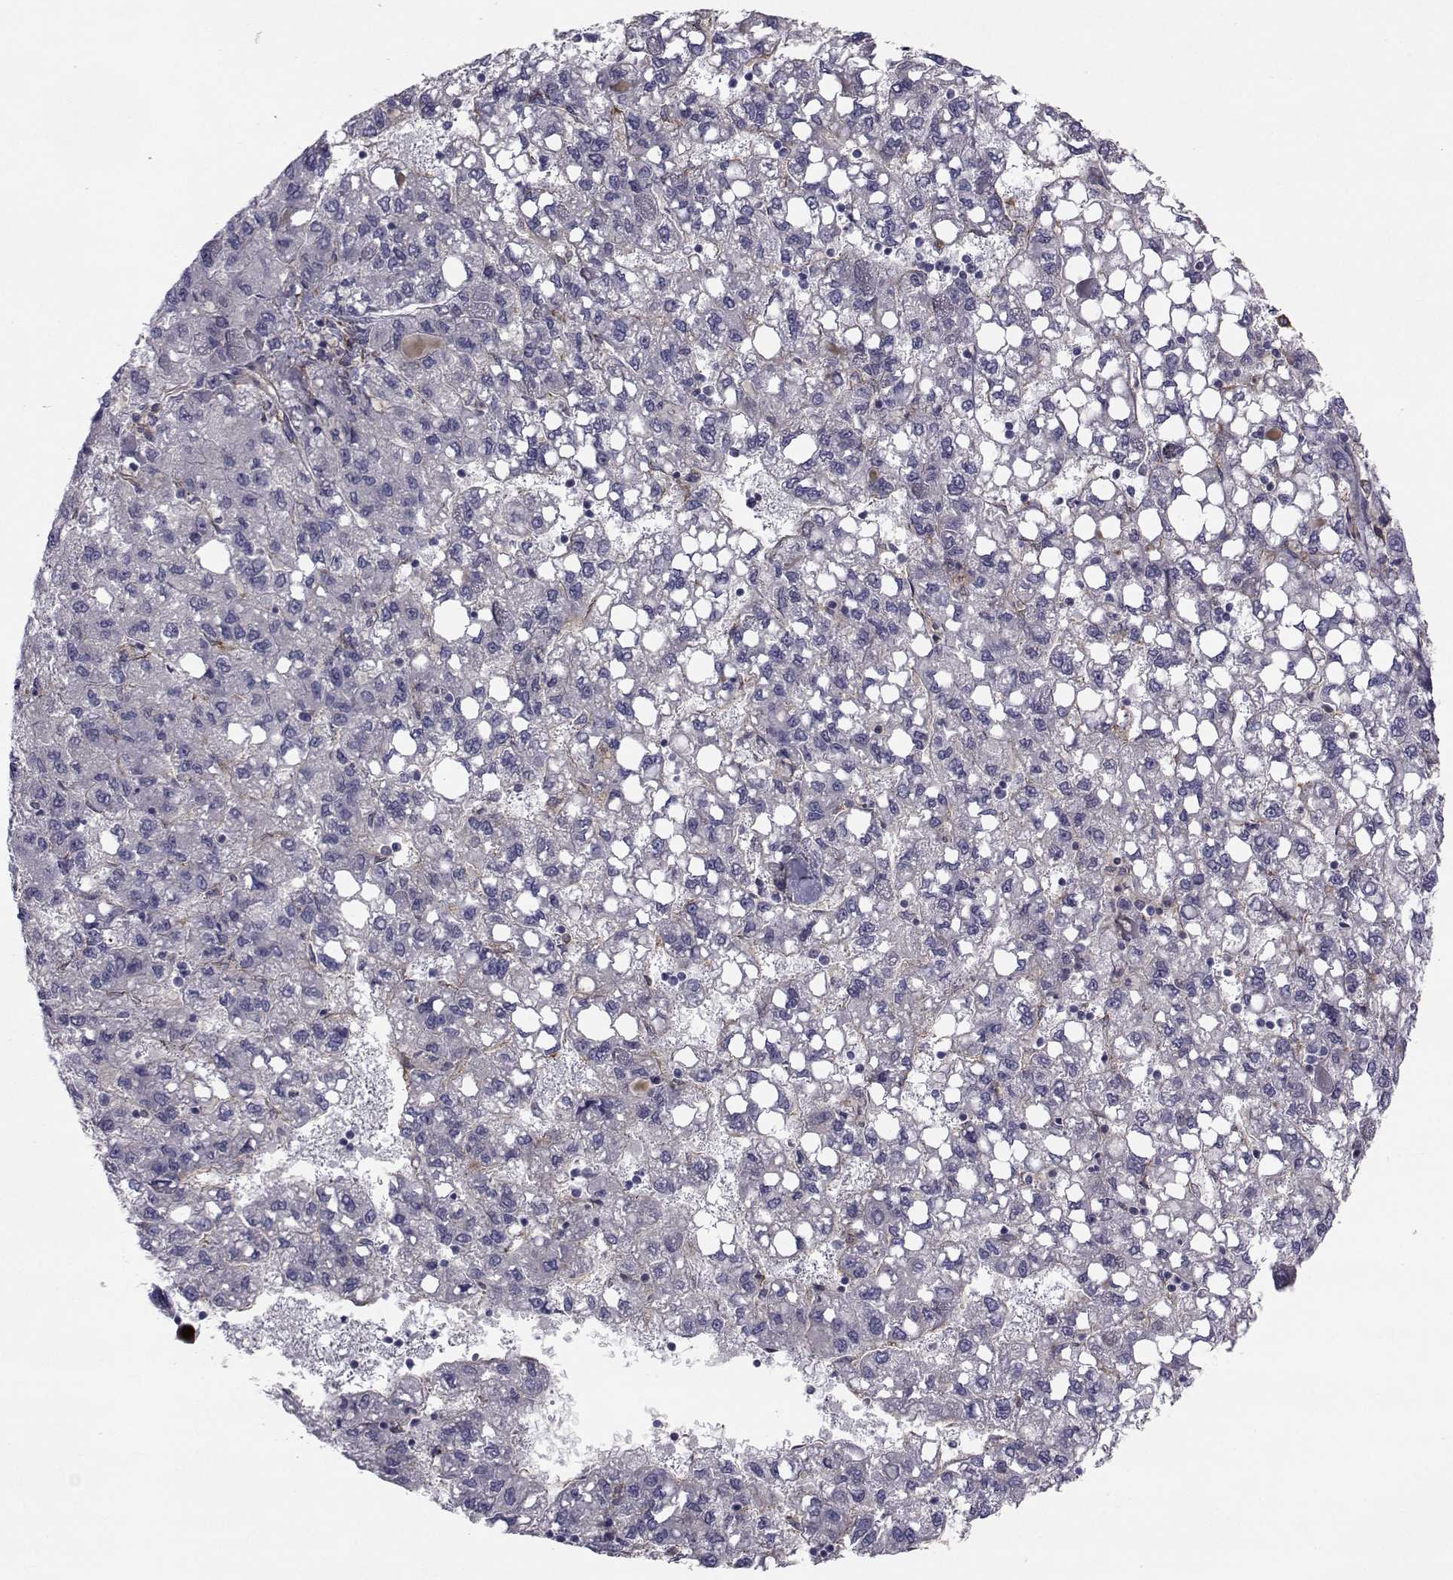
{"staining": {"intensity": "negative", "quantity": "none", "location": "none"}, "tissue": "liver cancer", "cell_type": "Tumor cells", "image_type": "cancer", "snomed": [{"axis": "morphology", "description": "Carcinoma, Hepatocellular, NOS"}, {"axis": "topography", "description": "Liver"}], "caption": "Histopathology image shows no significant protein staining in tumor cells of liver hepatocellular carcinoma.", "gene": "TRIP10", "patient": {"sex": "female", "age": 82}}